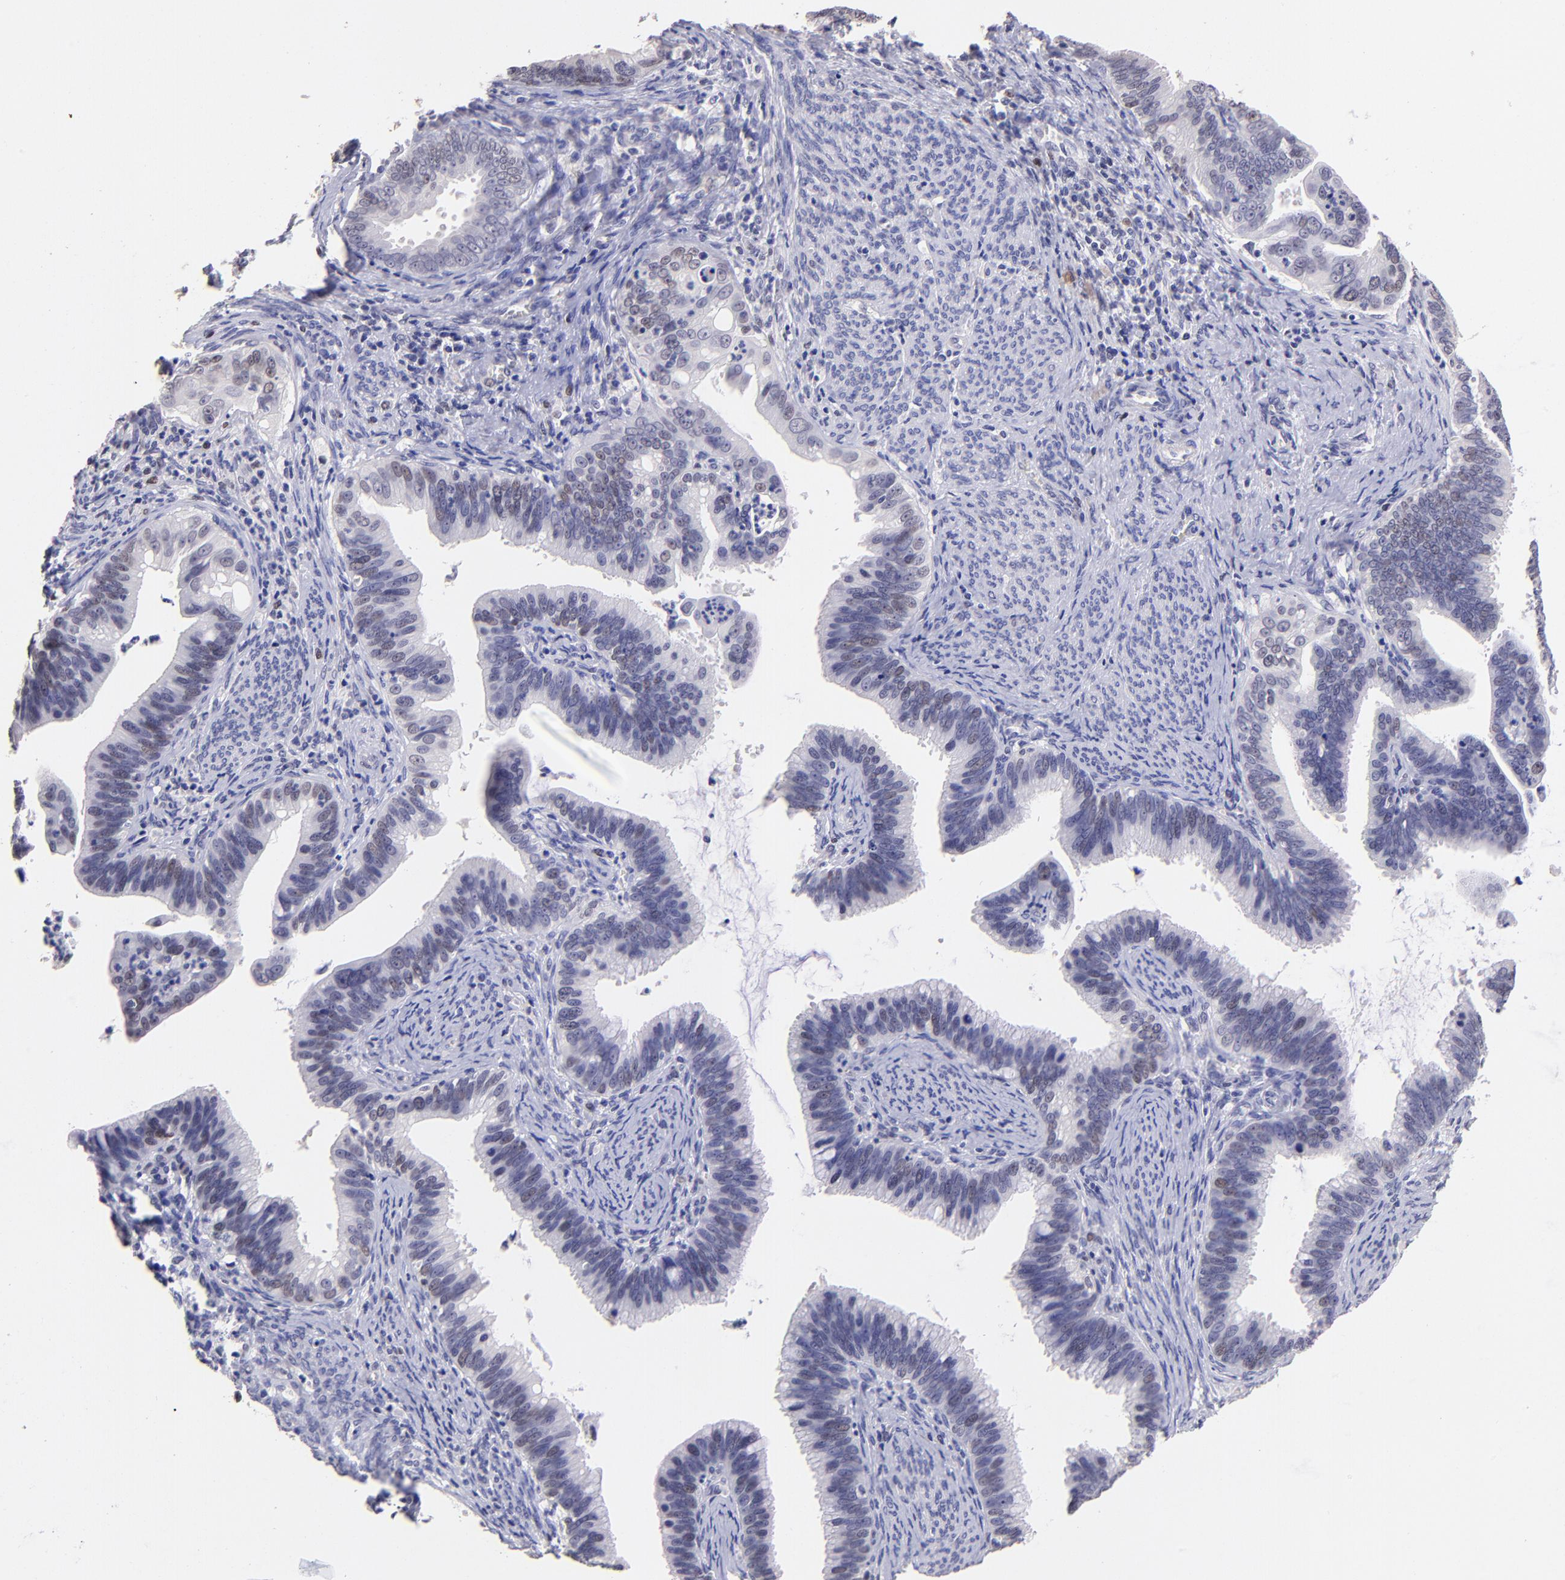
{"staining": {"intensity": "weak", "quantity": "25%-75%", "location": "nuclear"}, "tissue": "cervical cancer", "cell_type": "Tumor cells", "image_type": "cancer", "snomed": [{"axis": "morphology", "description": "Adenocarcinoma, NOS"}, {"axis": "topography", "description": "Cervix"}], "caption": "Human adenocarcinoma (cervical) stained with a protein marker reveals weak staining in tumor cells.", "gene": "DNMT1", "patient": {"sex": "female", "age": 47}}